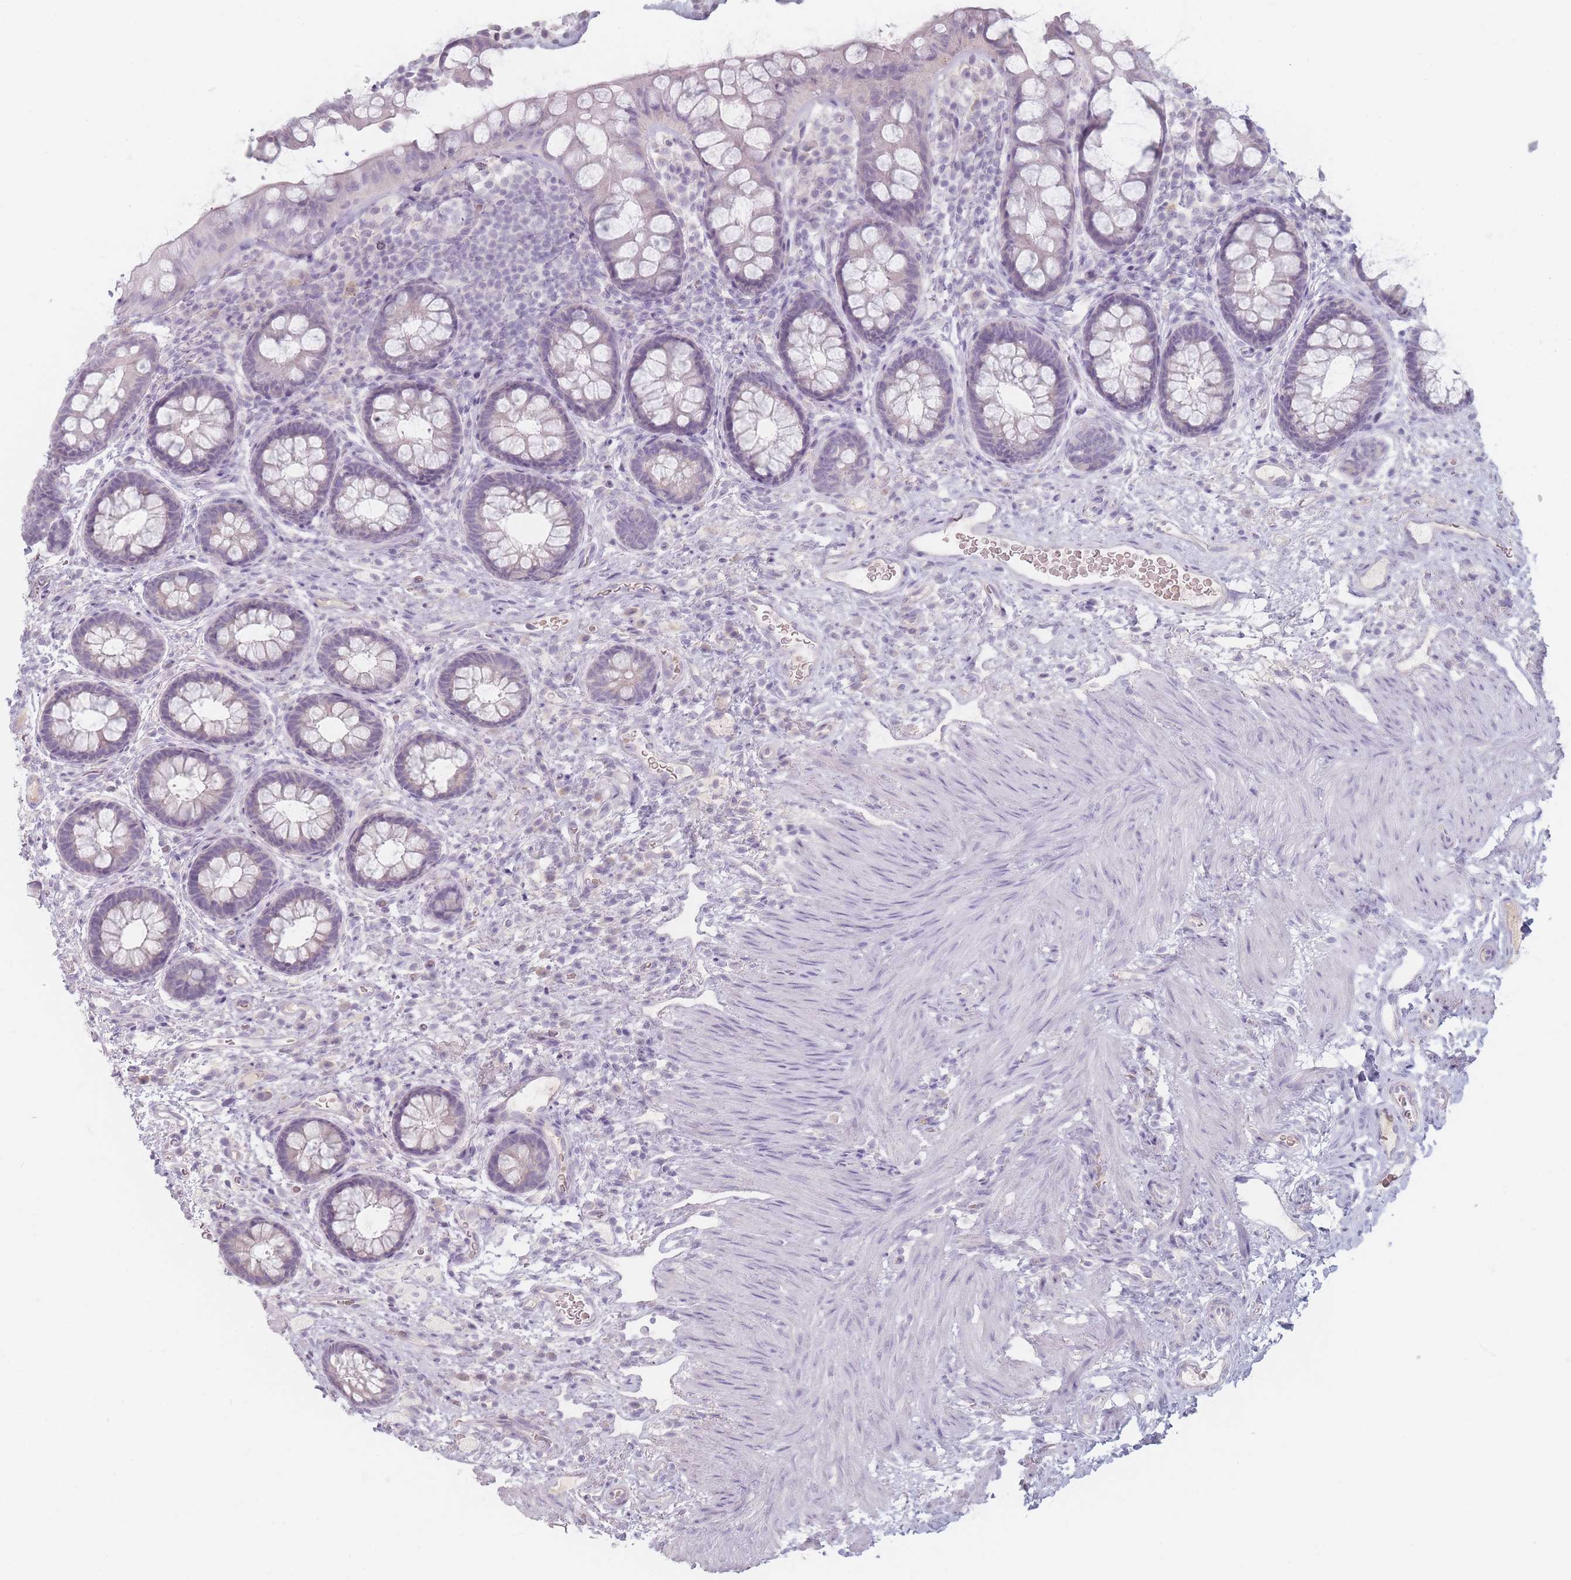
{"staining": {"intensity": "negative", "quantity": "none", "location": "none"}, "tissue": "rectum", "cell_type": "Glandular cells", "image_type": "normal", "snomed": [{"axis": "morphology", "description": "Normal tissue, NOS"}, {"axis": "topography", "description": "Rectum"}, {"axis": "topography", "description": "Peripheral nerve tissue"}], "caption": "IHC of normal human rectum shows no staining in glandular cells. Nuclei are stained in blue.", "gene": "HELZ2", "patient": {"sex": "female", "age": 69}}